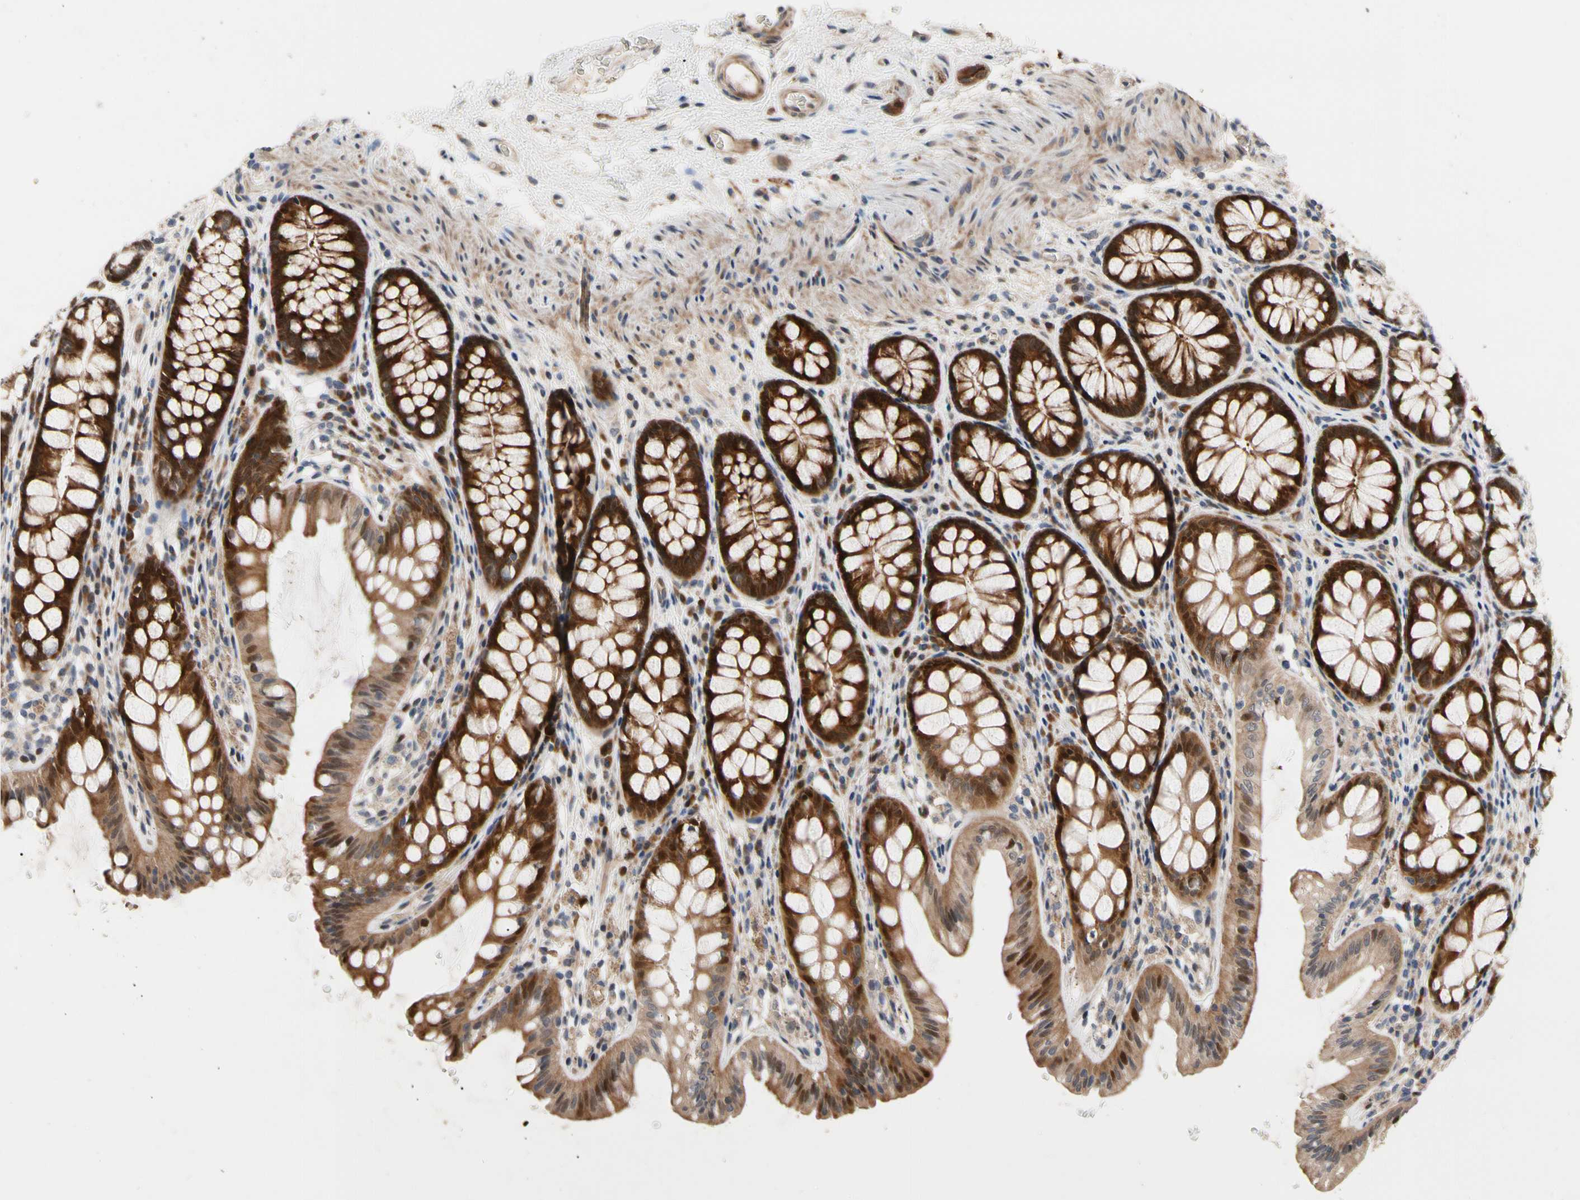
{"staining": {"intensity": "moderate", "quantity": ">75%", "location": "cytoplasmic/membranous"}, "tissue": "colon", "cell_type": "Endothelial cells", "image_type": "normal", "snomed": [{"axis": "morphology", "description": "Normal tissue, NOS"}, {"axis": "topography", "description": "Colon"}], "caption": "Protein expression analysis of normal human colon reveals moderate cytoplasmic/membranous staining in approximately >75% of endothelial cells. (brown staining indicates protein expression, while blue staining denotes nuclei).", "gene": "HMGCR", "patient": {"sex": "female", "age": 55}}